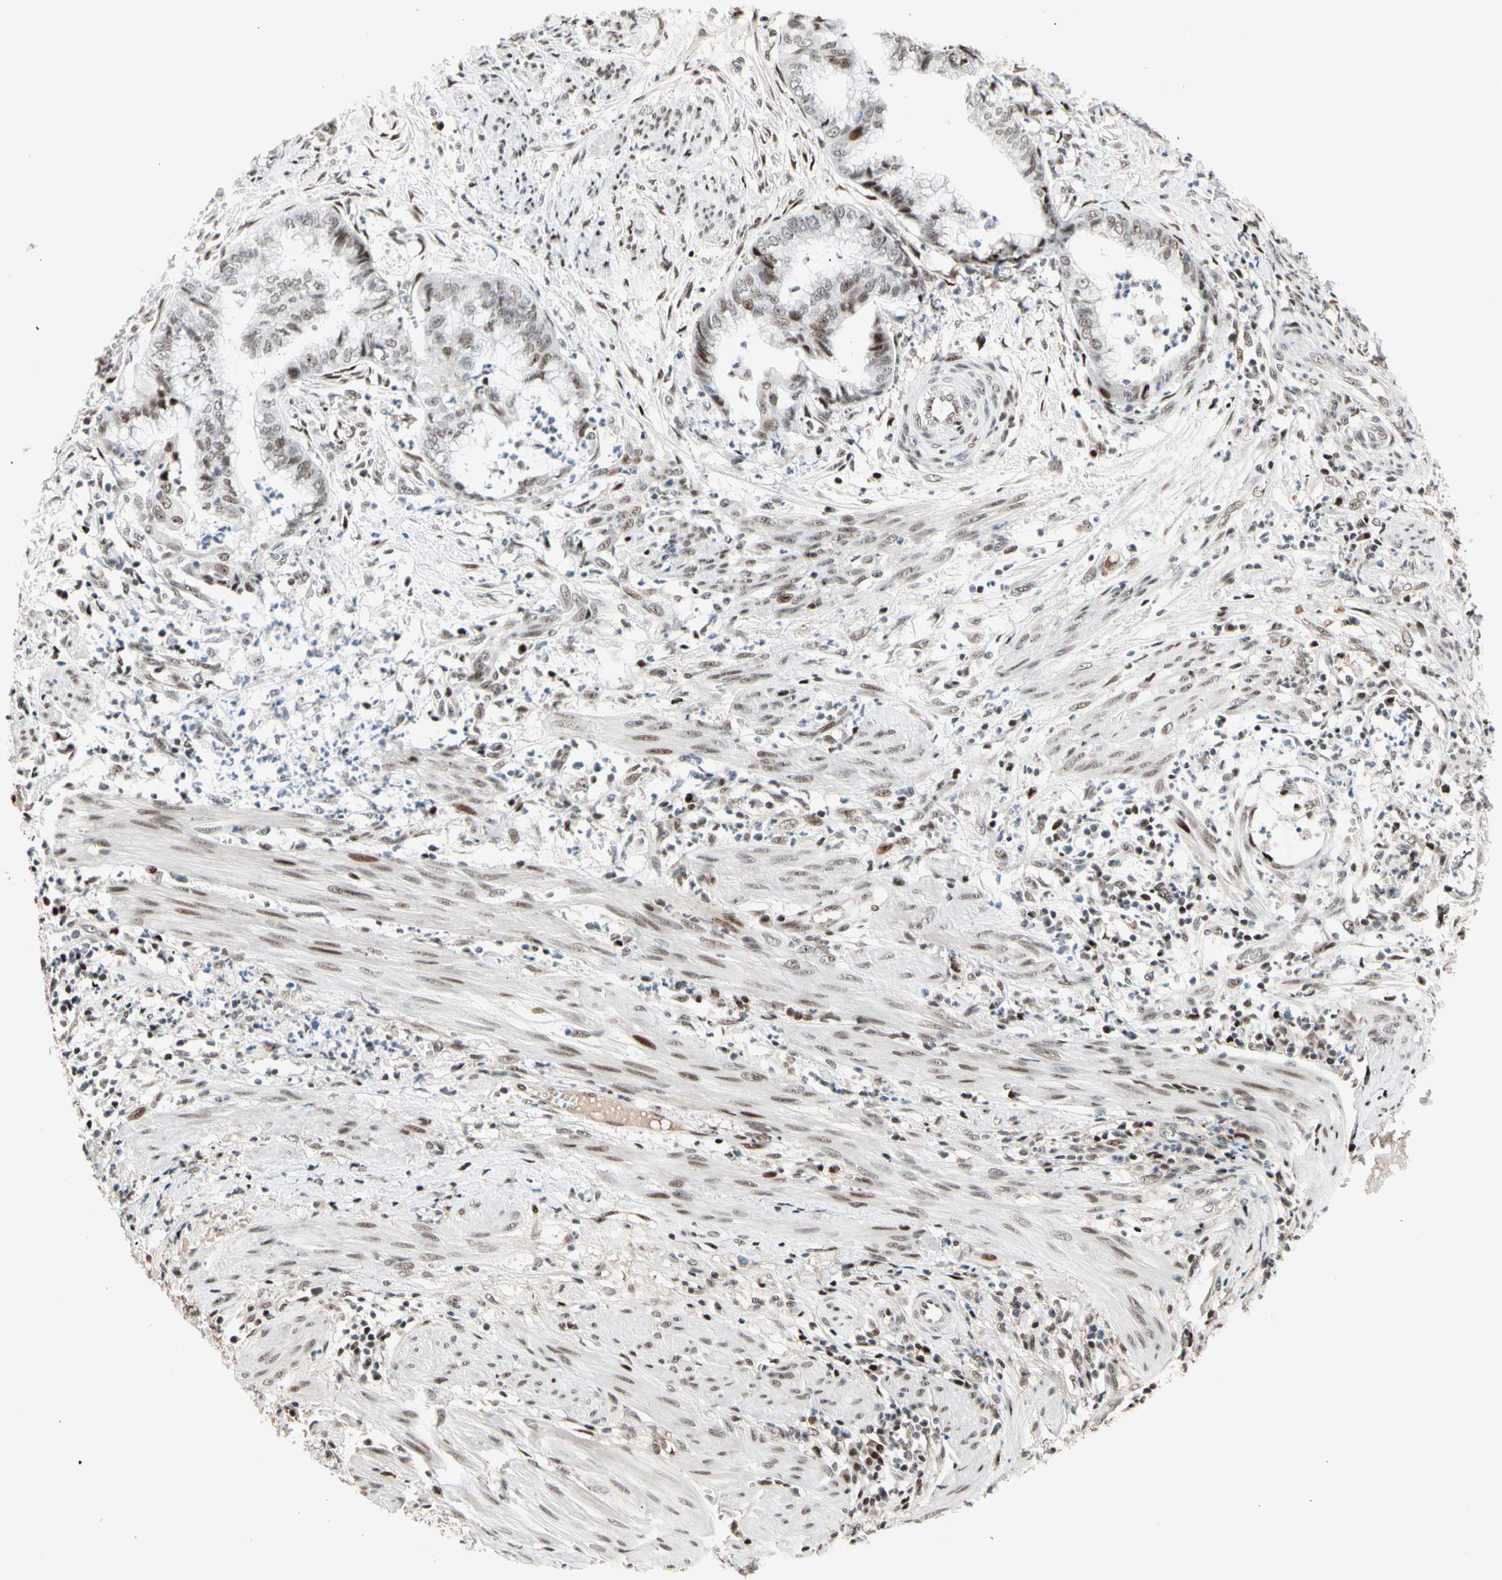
{"staining": {"intensity": "moderate", "quantity": "25%-75%", "location": "nuclear"}, "tissue": "endometrial cancer", "cell_type": "Tumor cells", "image_type": "cancer", "snomed": [{"axis": "morphology", "description": "Necrosis, NOS"}, {"axis": "morphology", "description": "Adenocarcinoma, NOS"}, {"axis": "topography", "description": "Endometrium"}], "caption": "A medium amount of moderate nuclear positivity is identified in approximately 25%-75% of tumor cells in adenocarcinoma (endometrial) tissue.", "gene": "FOXO3", "patient": {"sex": "female", "age": 79}}